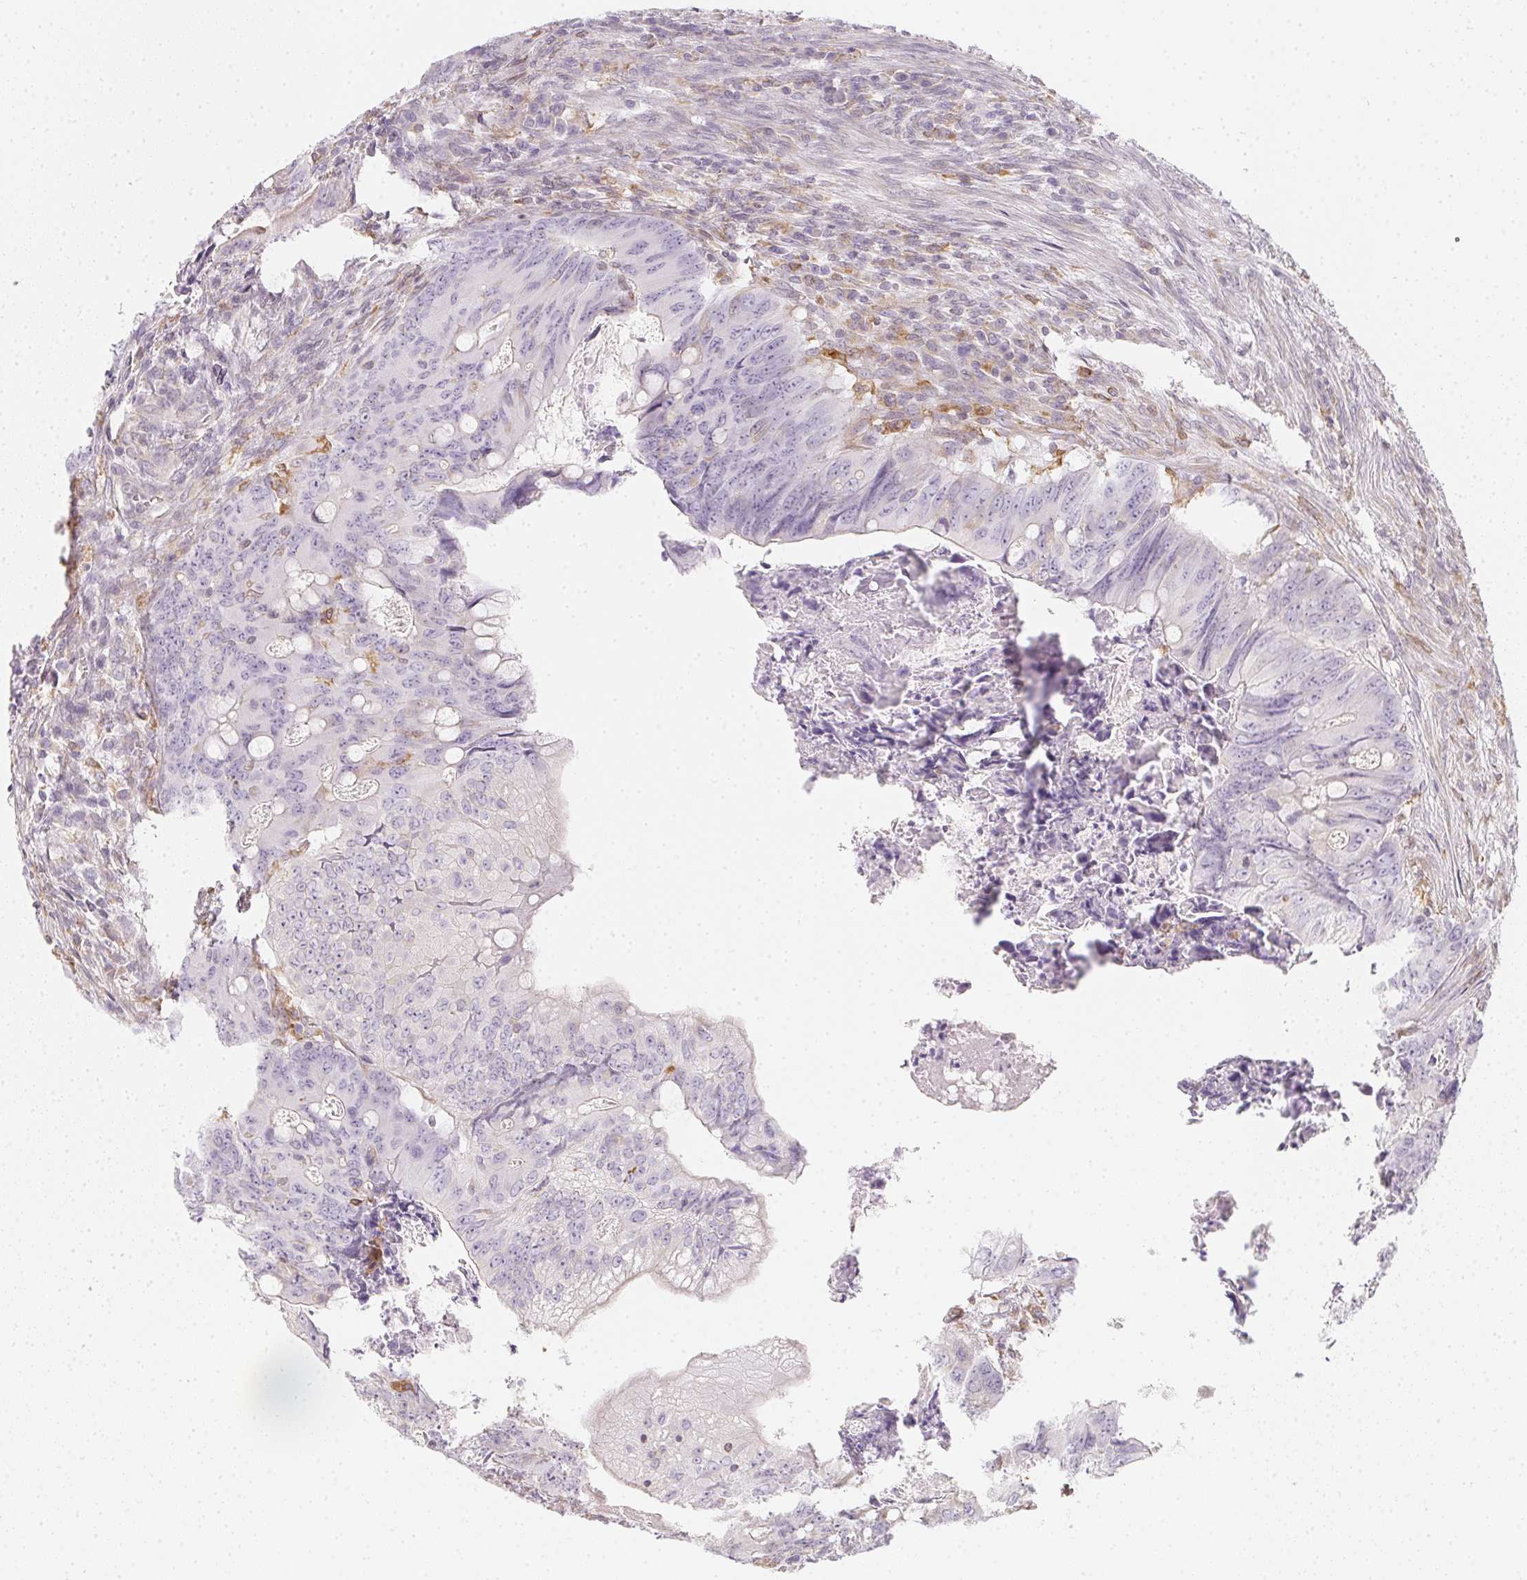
{"staining": {"intensity": "negative", "quantity": "none", "location": "none"}, "tissue": "colorectal cancer", "cell_type": "Tumor cells", "image_type": "cancer", "snomed": [{"axis": "morphology", "description": "Adenocarcinoma, NOS"}, {"axis": "topography", "description": "Colon"}], "caption": "Human colorectal cancer (adenocarcinoma) stained for a protein using immunohistochemistry shows no positivity in tumor cells.", "gene": "SOAT1", "patient": {"sex": "female", "age": 74}}